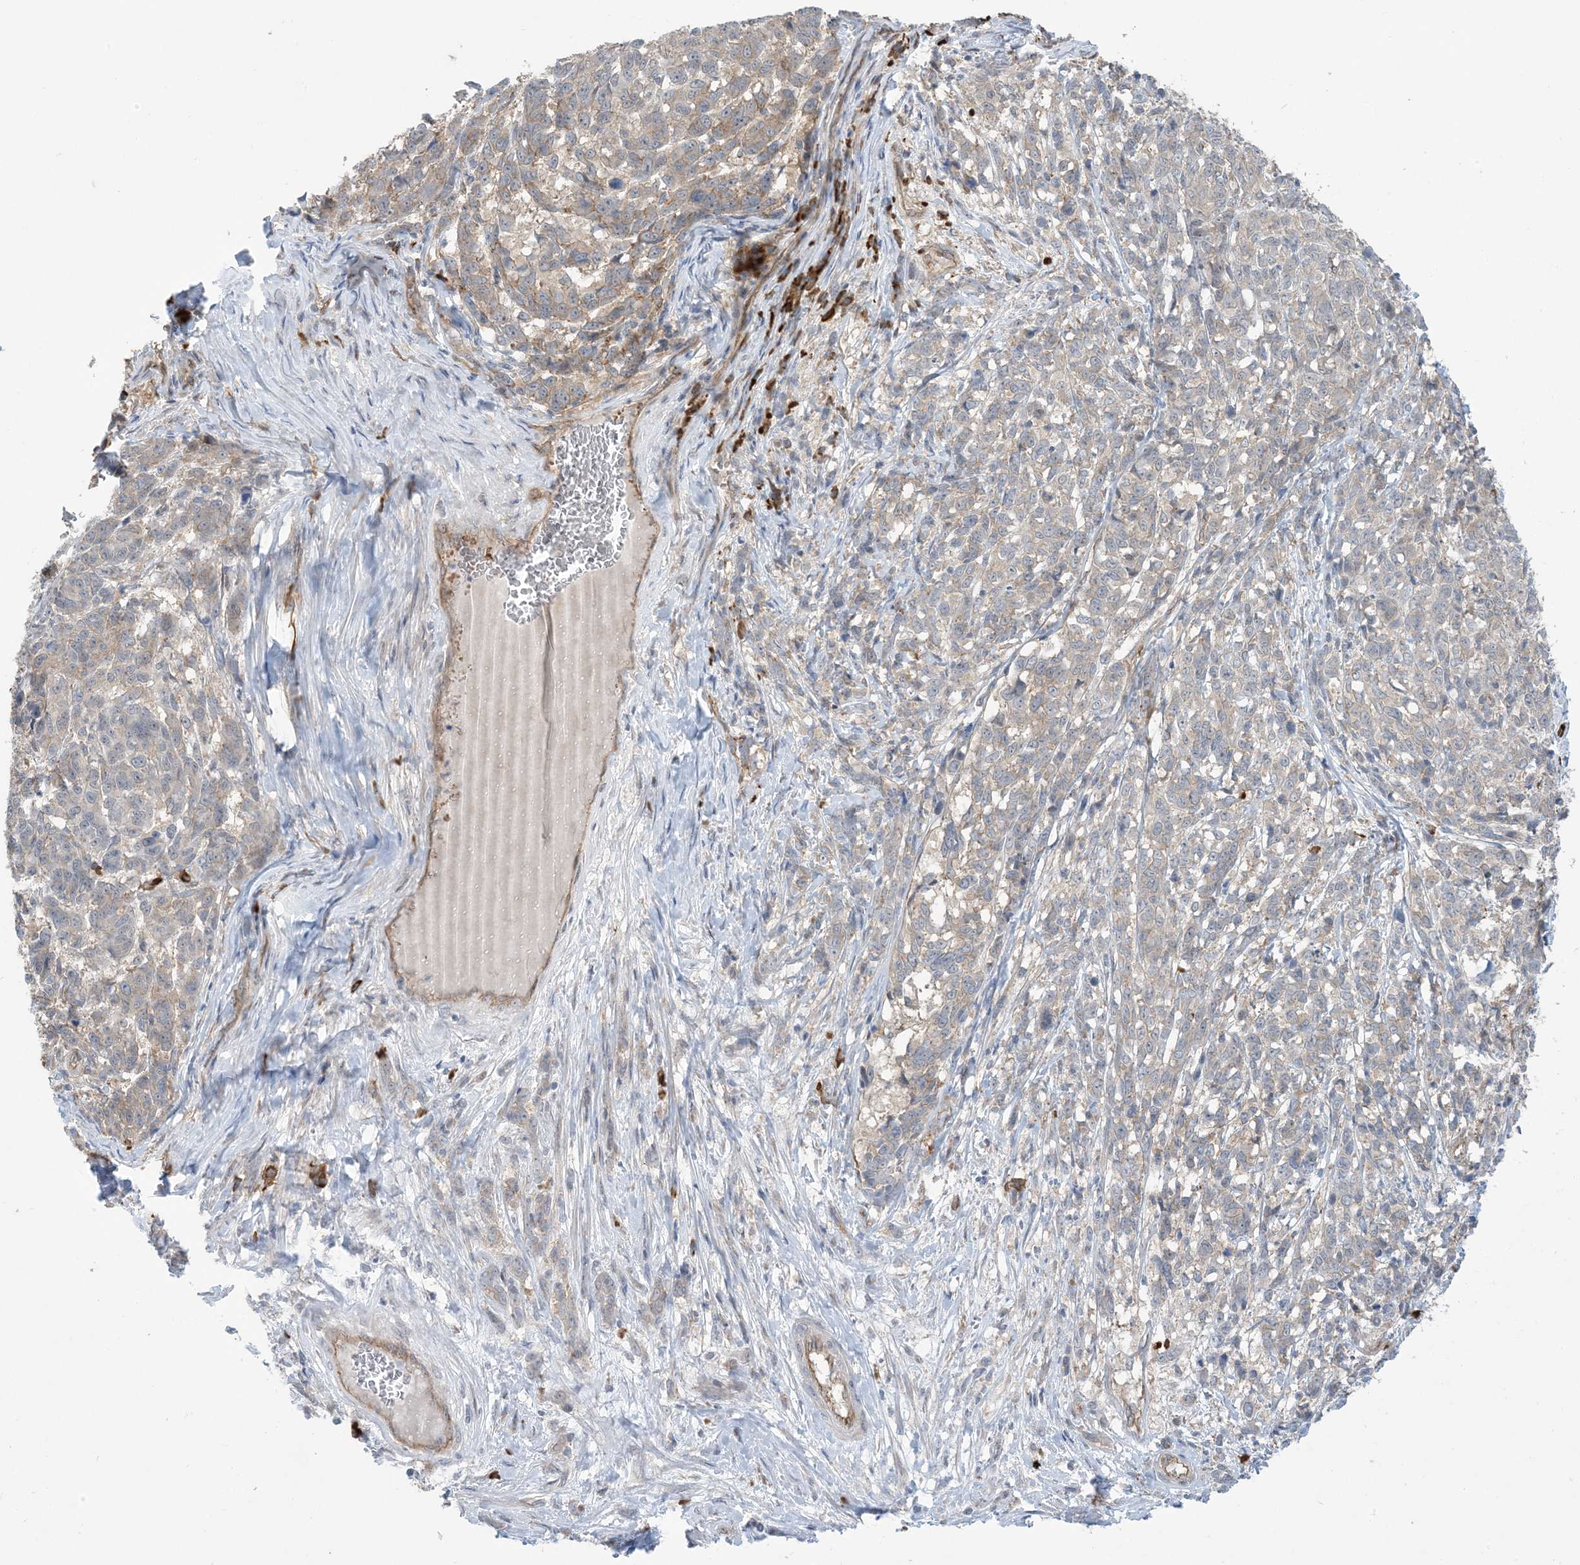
{"staining": {"intensity": "negative", "quantity": "none", "location": "none"}, "tissue": "melanoma", "cell_type": "Tumor cells", "image_type": "cancer", "snomed": [{"axis": "morphology", "description": "Malignant melanoma, NOS"}, {"axis": "topography", "description": "Skin"}], "caption": "The photomicrograph exhibits no staining of tumor cells in malignant melanoma.", "gene": "AOC1", "patient": {"sex": "male", "age": 49}}